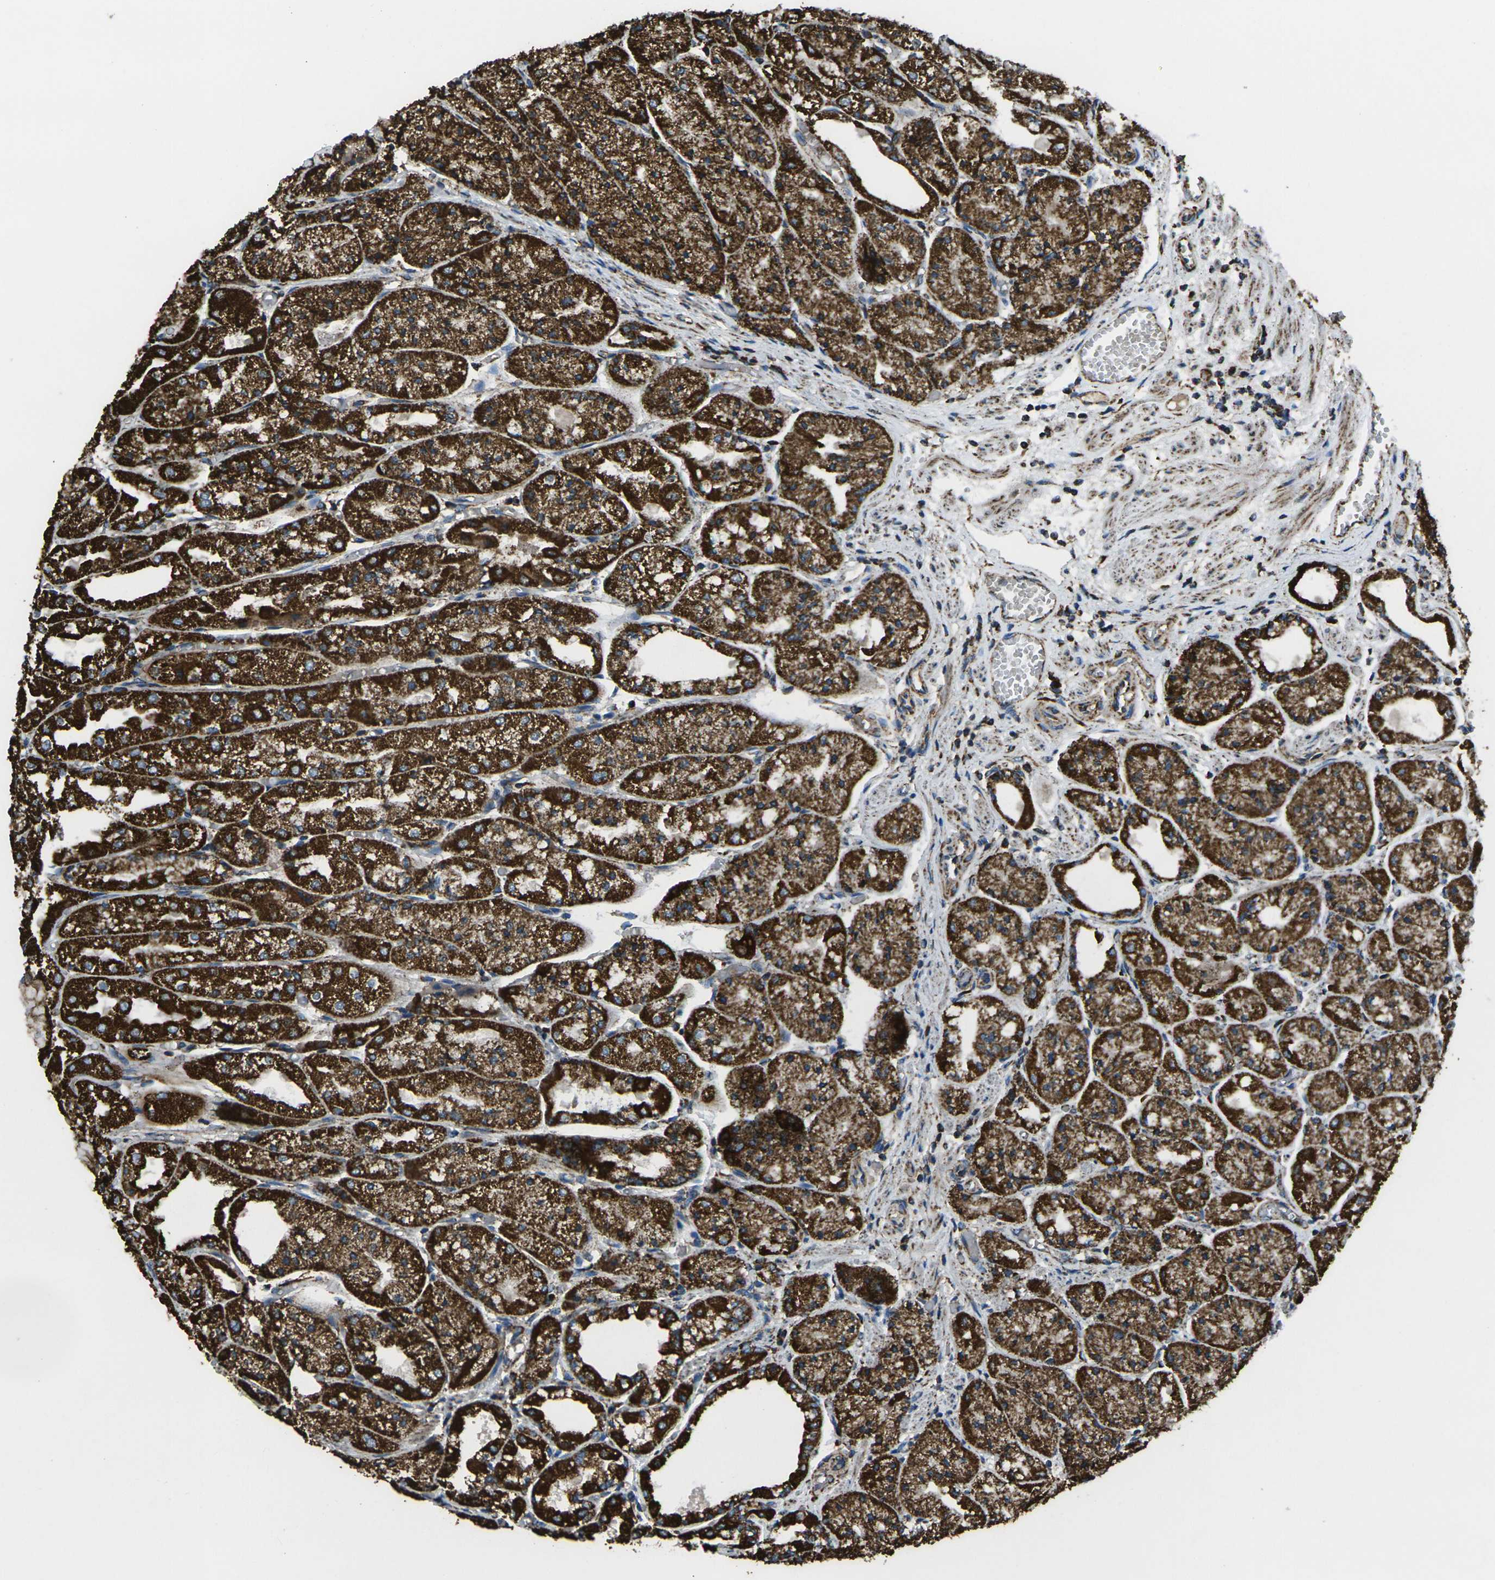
{"staining": {"intensity": "strong", "quantity": ">75%", "location": "cytoplasmic/membranous"}, "tissue": "stomach", "cell_type": "Glandular cells", "image_type": "normal", "snomed": [{"axis": "morphology", "description": "Normal tissue, NOS"}, {"axis": "topography", "description": "Stomach, upper"}], "caption": "Brown immunohistochemical staining in benign stomach shows strong cytoplasmic/membranous positivity in about >75% of glandular cells.", "gene": "KLHL5", "patient": {"sex": "male", "age": 72}}